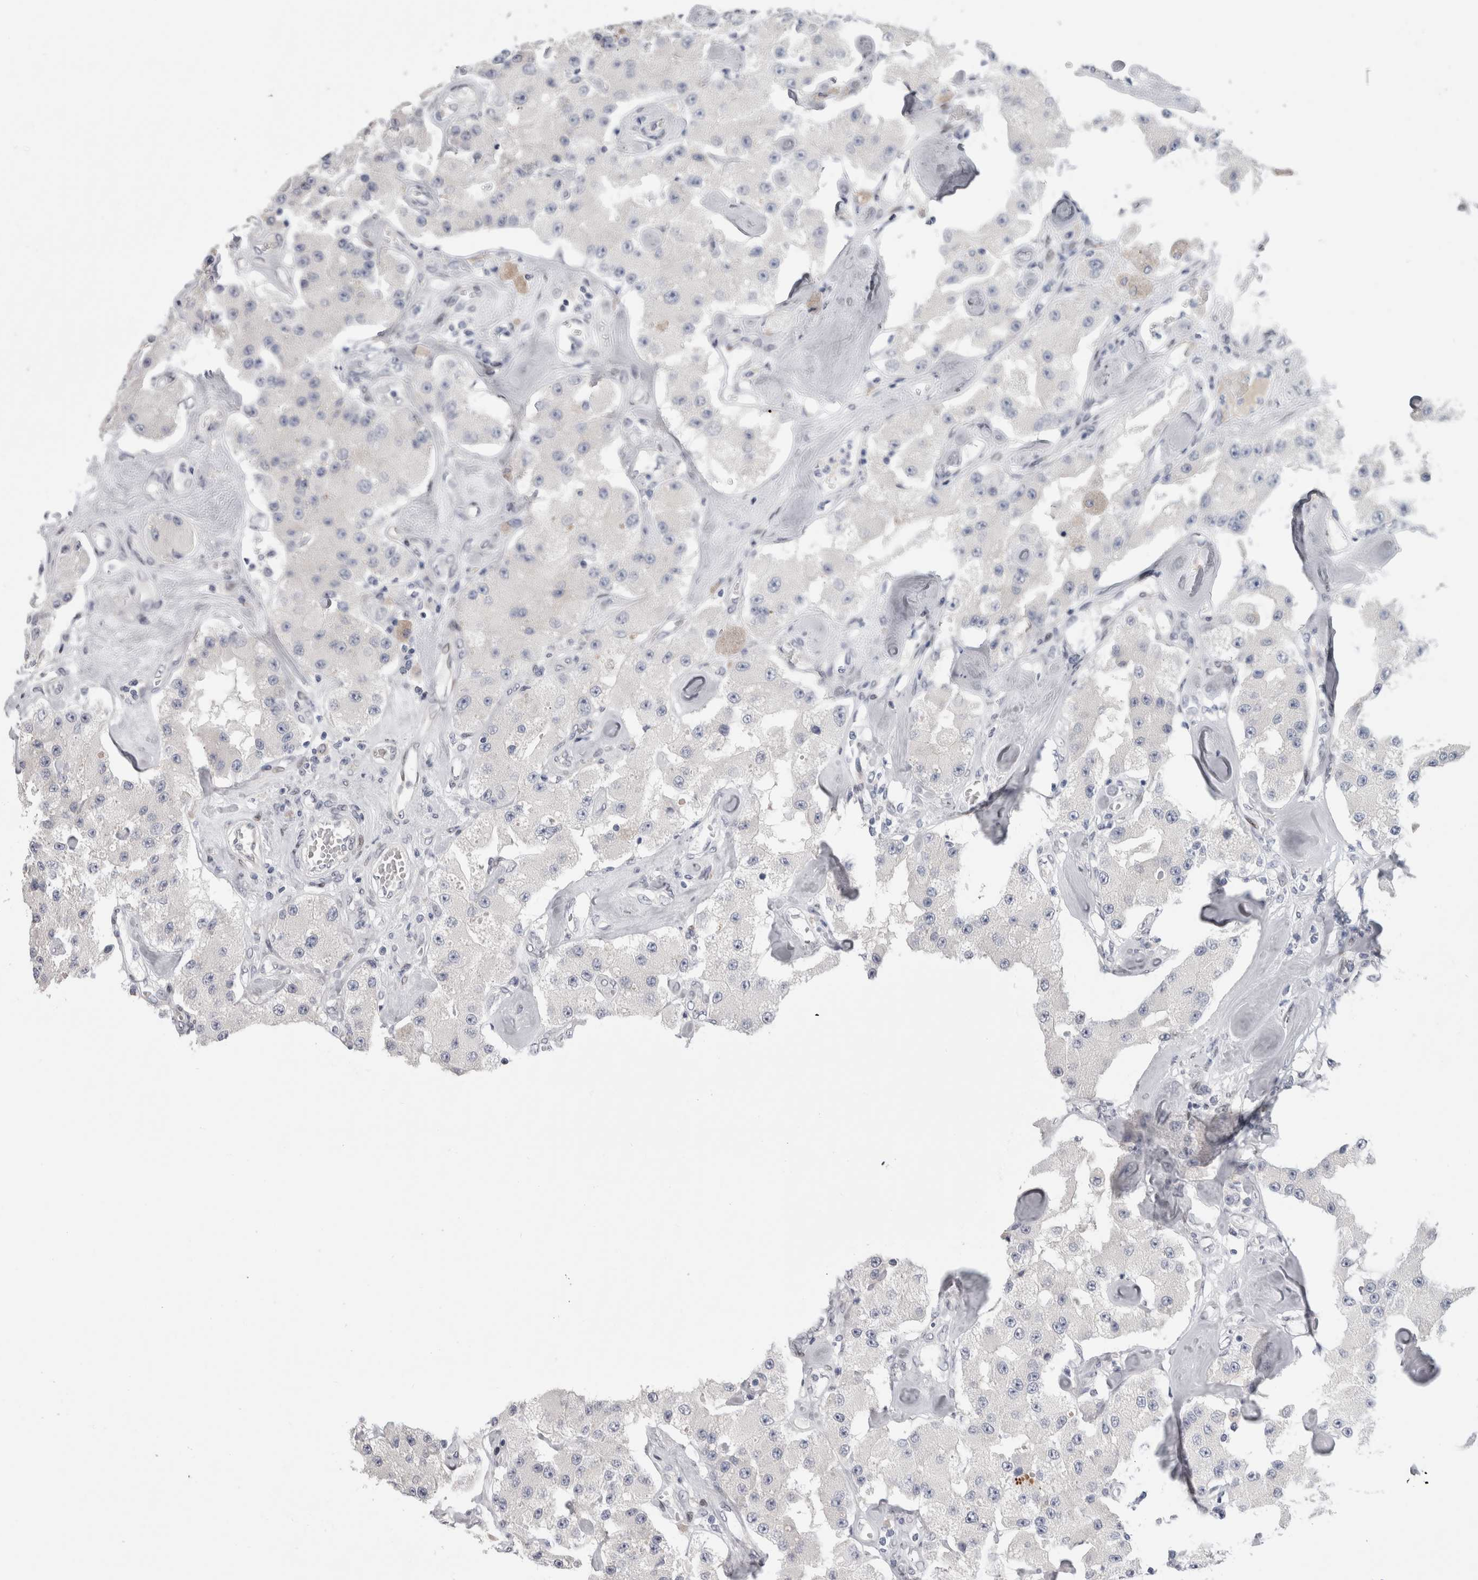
{"staining": {"intensity": "negative", "quantity": "none", "location": "none"}, "tissue": "carcinoid", "cell_type": "Tumor cells", "image_type": "cancer", "snomed": [{"axis": "morphology", "description": "Carcinoid, malignant, NOS"}, {"axis": "topography", "description": "Pancreas"}], "caption": "The image demonstrates no significant staining in tumor cells of carcinoid. The staining is performed using DAB brown chromogen with nuclei counter-stained in using hematoxylin.", "gene": "DMTN", "patient": {"sex": "male", "age": 41}}